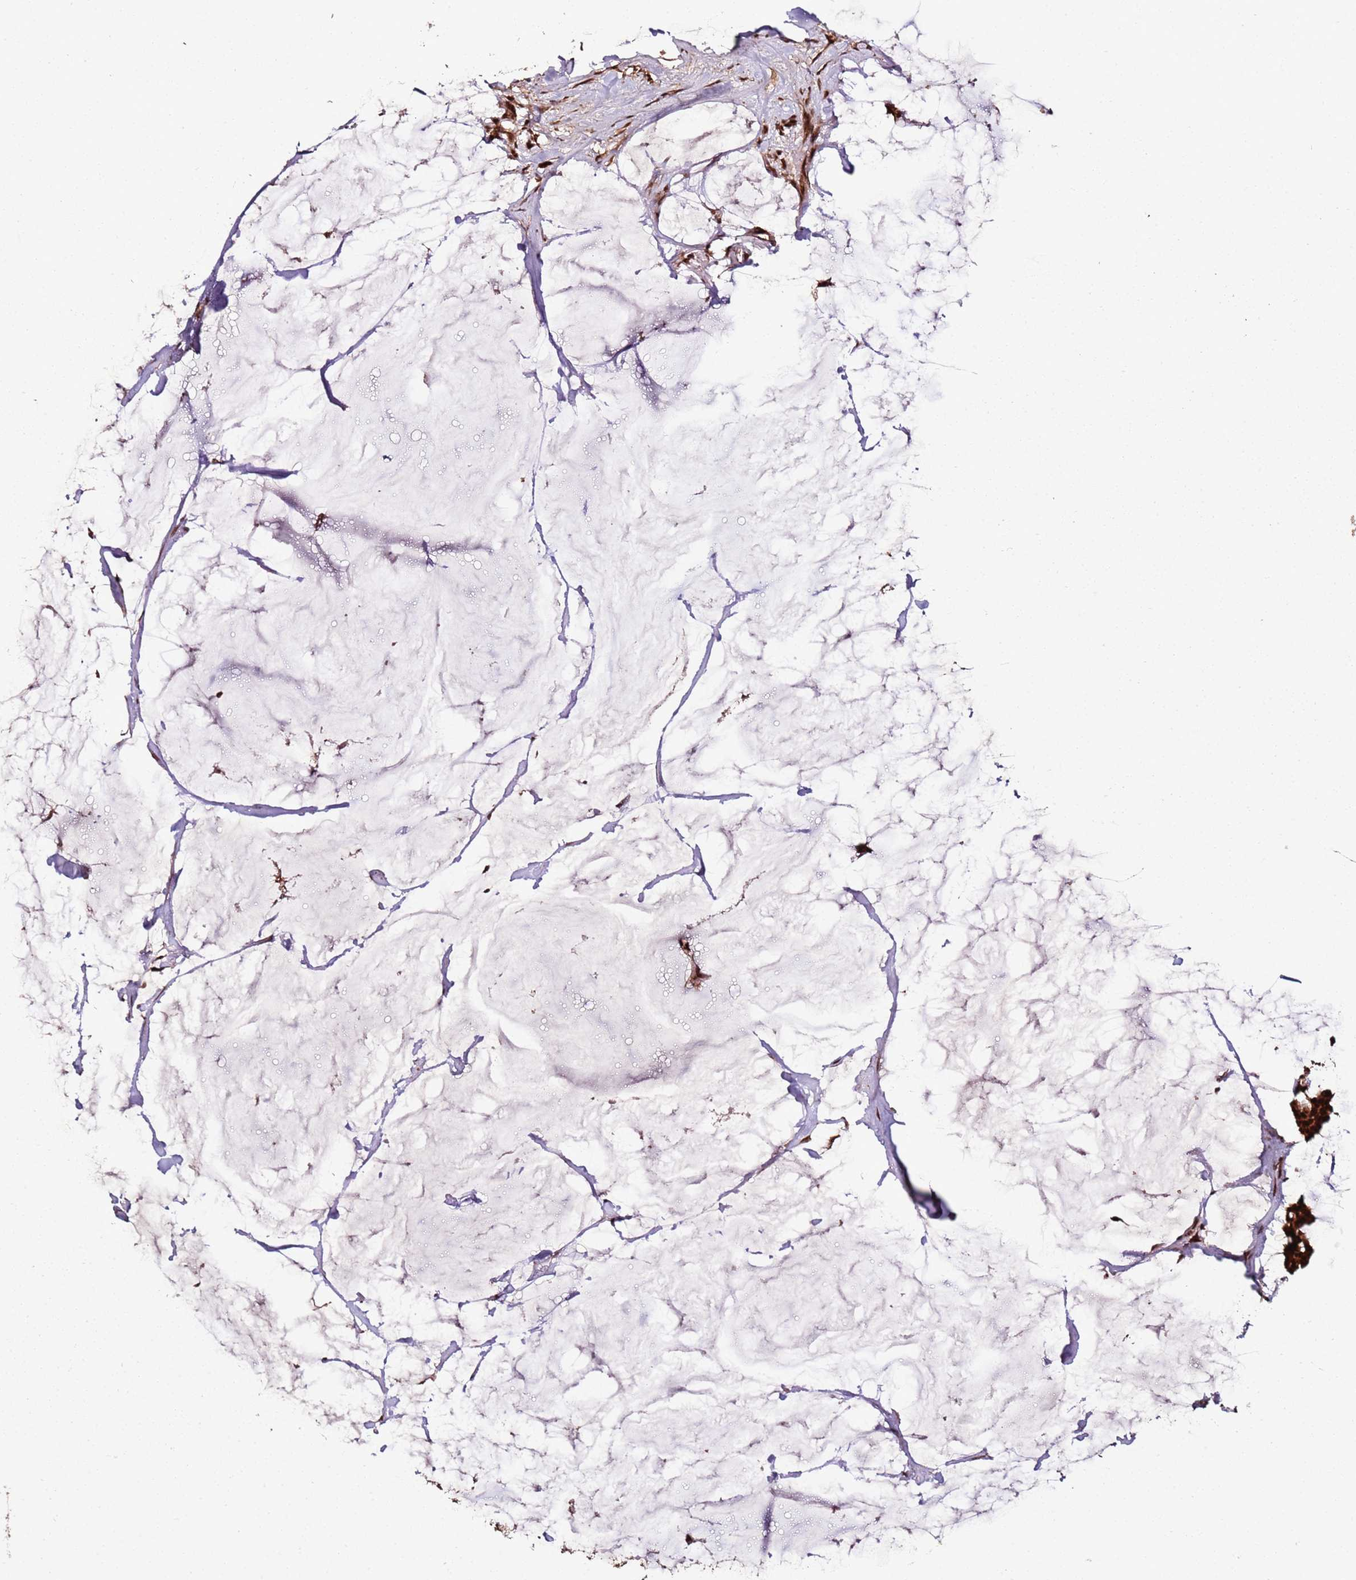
{"staining": {"intensity": "strong", "quantity": ">75%", "location": "nuclear"}, "tissue": "breast cancer", "cell_type": "Tumor cells", "image_type": "cancer", "snomed": [{"axis": "morphology", "description": "Duct carcinoma"}, {"axis": "topography", "description": "Breast"}], "caption": "There is high levels of strong nuclear expression in tumor cells of breast cancer, as demonstrated by immunohistochemical staining (brown color).", "gene": "XRN2", "patient": {"sex": "female", "age": 93}}